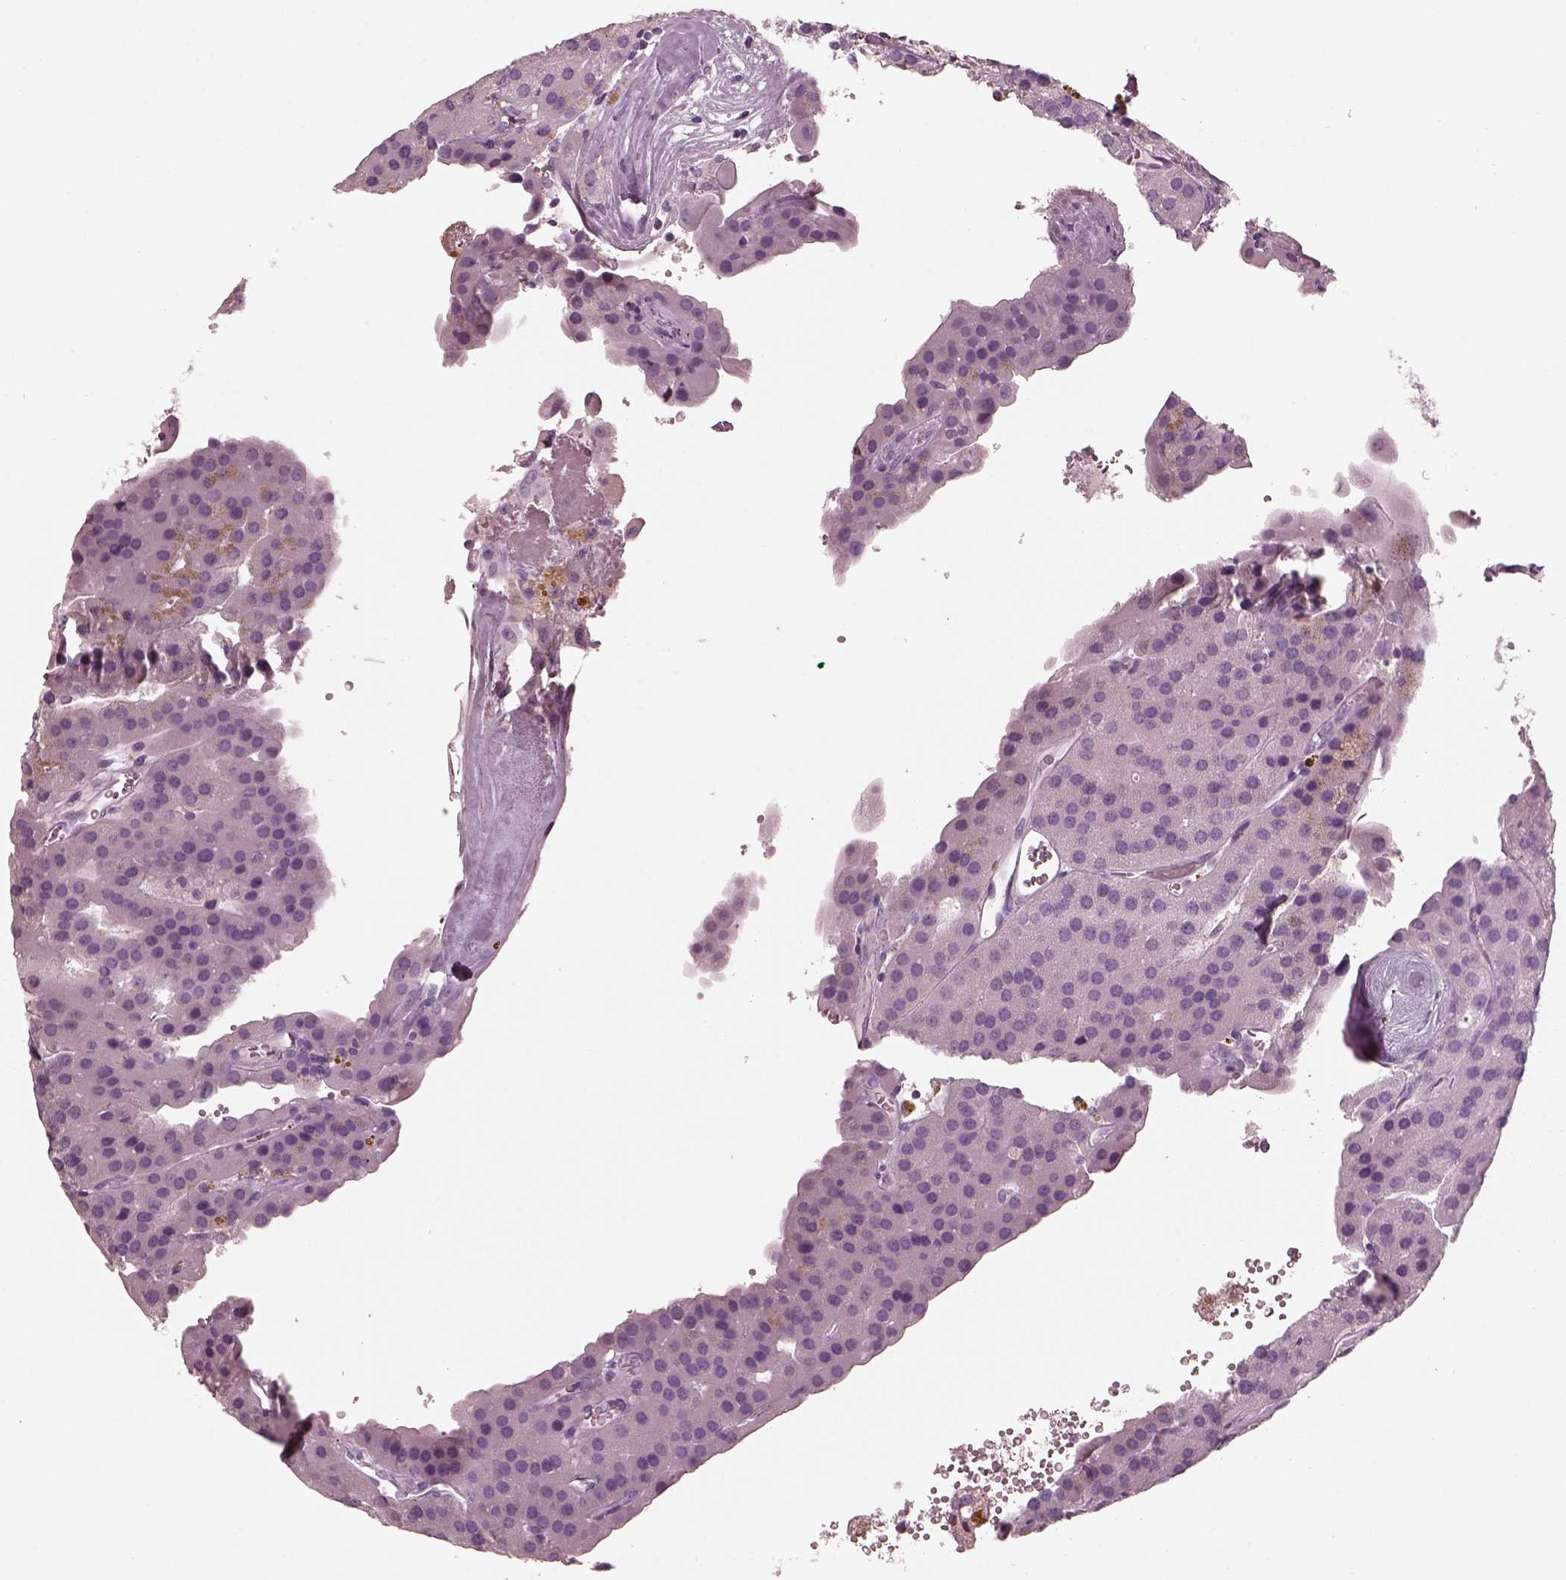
{"staining": {"intensity": "negative", "quantity": "none", "location": "none"}, "tissue": "parathyroid gland", "cell_type": "Glandular cells", "image_type": "normal", "snomed": [{"axis": "morphology", "description": "Normal tissue, NOS"}, {"axis": "morphology", "description": "Adenoma, NOS"}, {"axis": "topography", "description": "Parathyroid gland"}], "caption": "IHC photomicrograph of unremarkable parathyroid gland stained for a protein (brown), which demonstrates no expression in glandular cells.", "gene": "FABP9", "patient": {"sex": "female", "age": 86}}